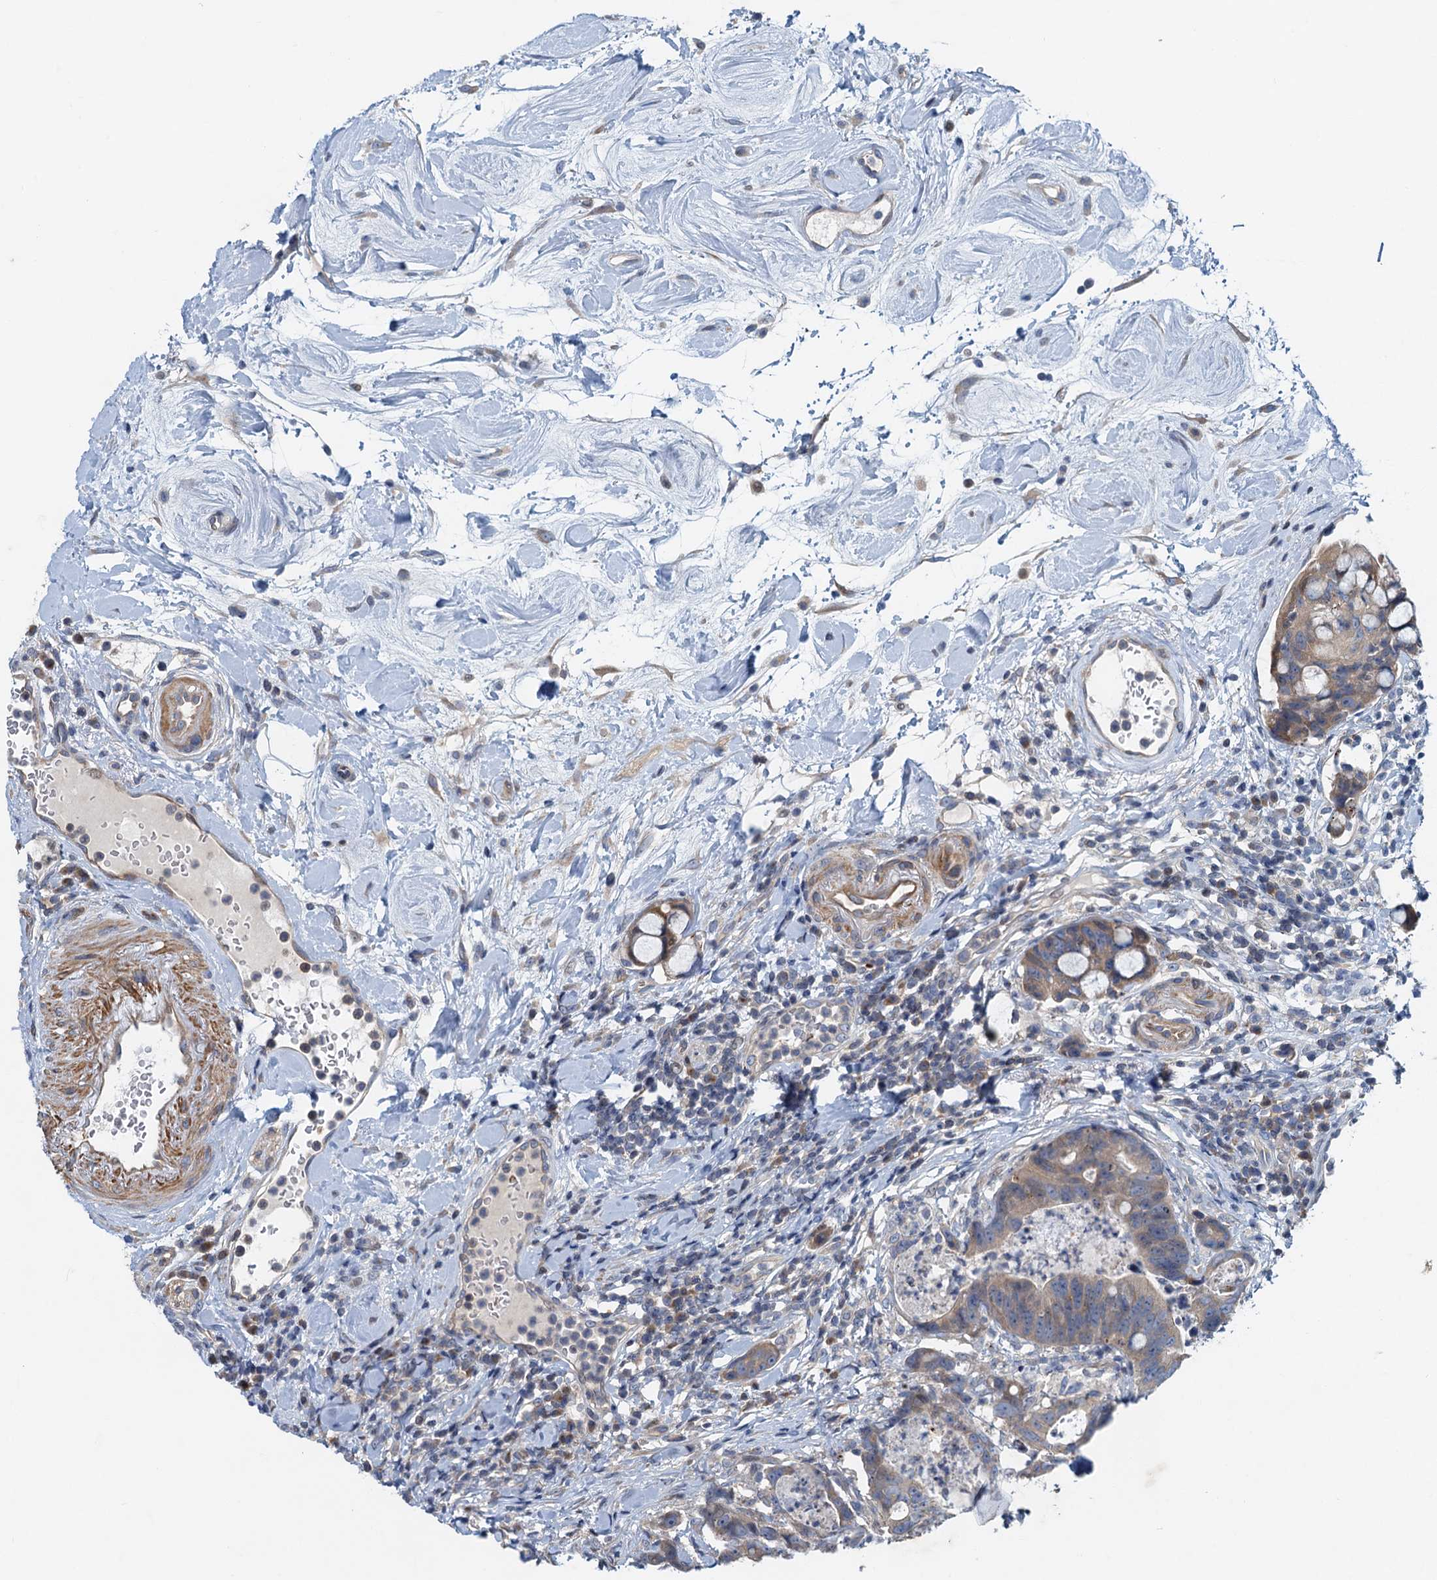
{"staining": {"intensity": "weak", "quantity": "25%-75%", "location": "cytoplasmic/membranous"}, "tissue": "colorectal cancer", "cell_type": "Tumor cells", "image_type": "cancer", "snomed": [{"axis": "morphology", "description": "Adenocarcinoma, NOS"}, {"axis": "topography", "description": "Colon"}], "caption": "Immunohistochemical staining of human colorectal cancer (adenocarcinoma) demonstrates low levels of weak cytoplasmic/membranous protein expression in about 25%-75% of tumor cells.", "gene": "NBEA", "patient": {"sex": "female", "age": 82}}